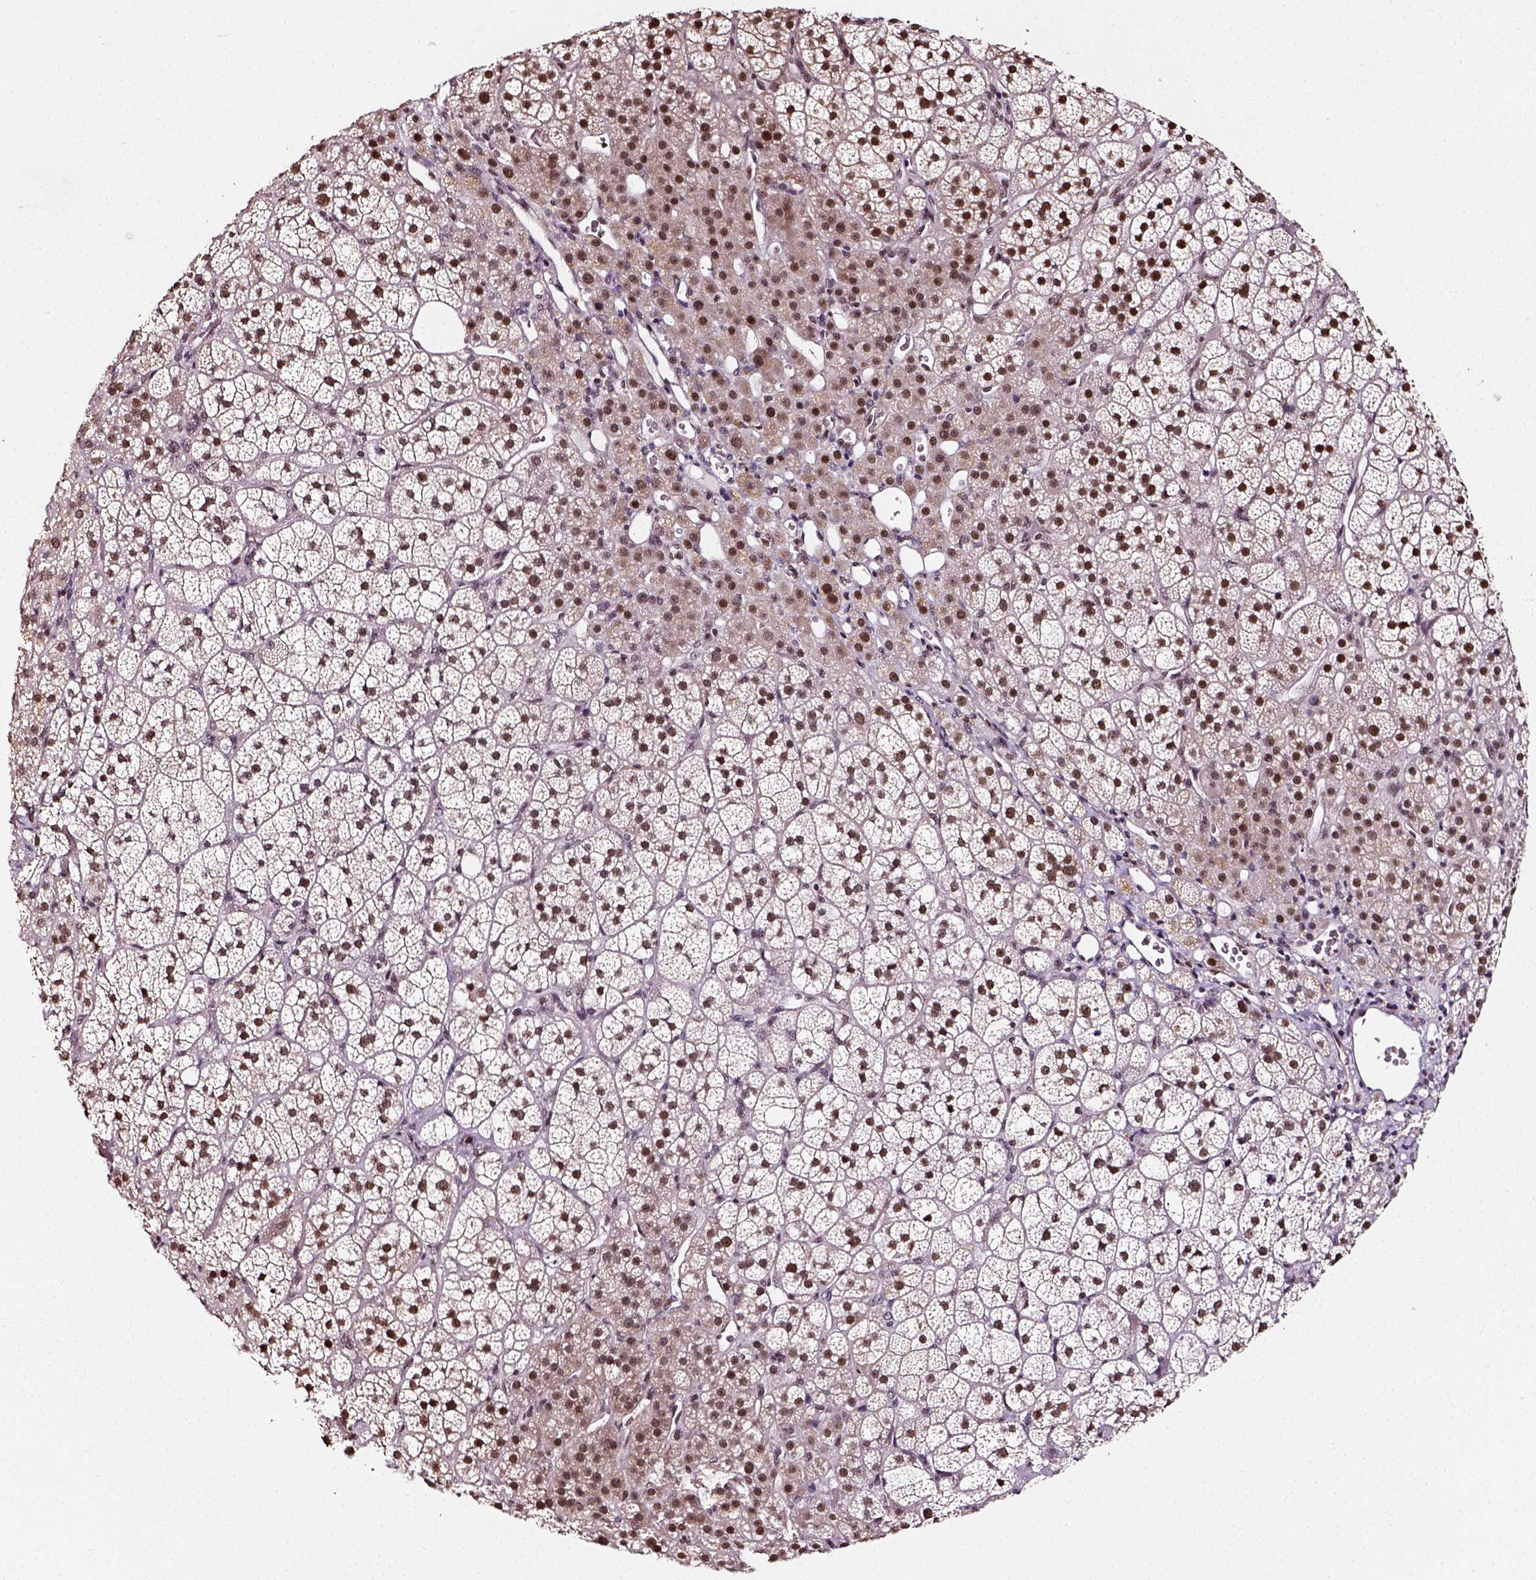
{"staining": {"intensity": "strong", "quantity": "25%-75%", "location": "nuclear"}, "tissue": "adrenal gland", "cell_type": "Glandular cells", "image_type": "normal", "snomed": [{"axis": "morphology", "description": "Normal tissue, NOS"}, {"axis": "topography", "description": "Adrenal gland"}], "caption": "High-power microscopy captured an immunohistochemistry (IHC) micrograph of normal adrenal gland, revealing strong nuclear expression in approximately 25%-75% of glandular cells. The protein is shown in brown color, while the nuclei are stained blue.", "gene": "NACC1", "patient": {"sex": "female", "age": 60}}